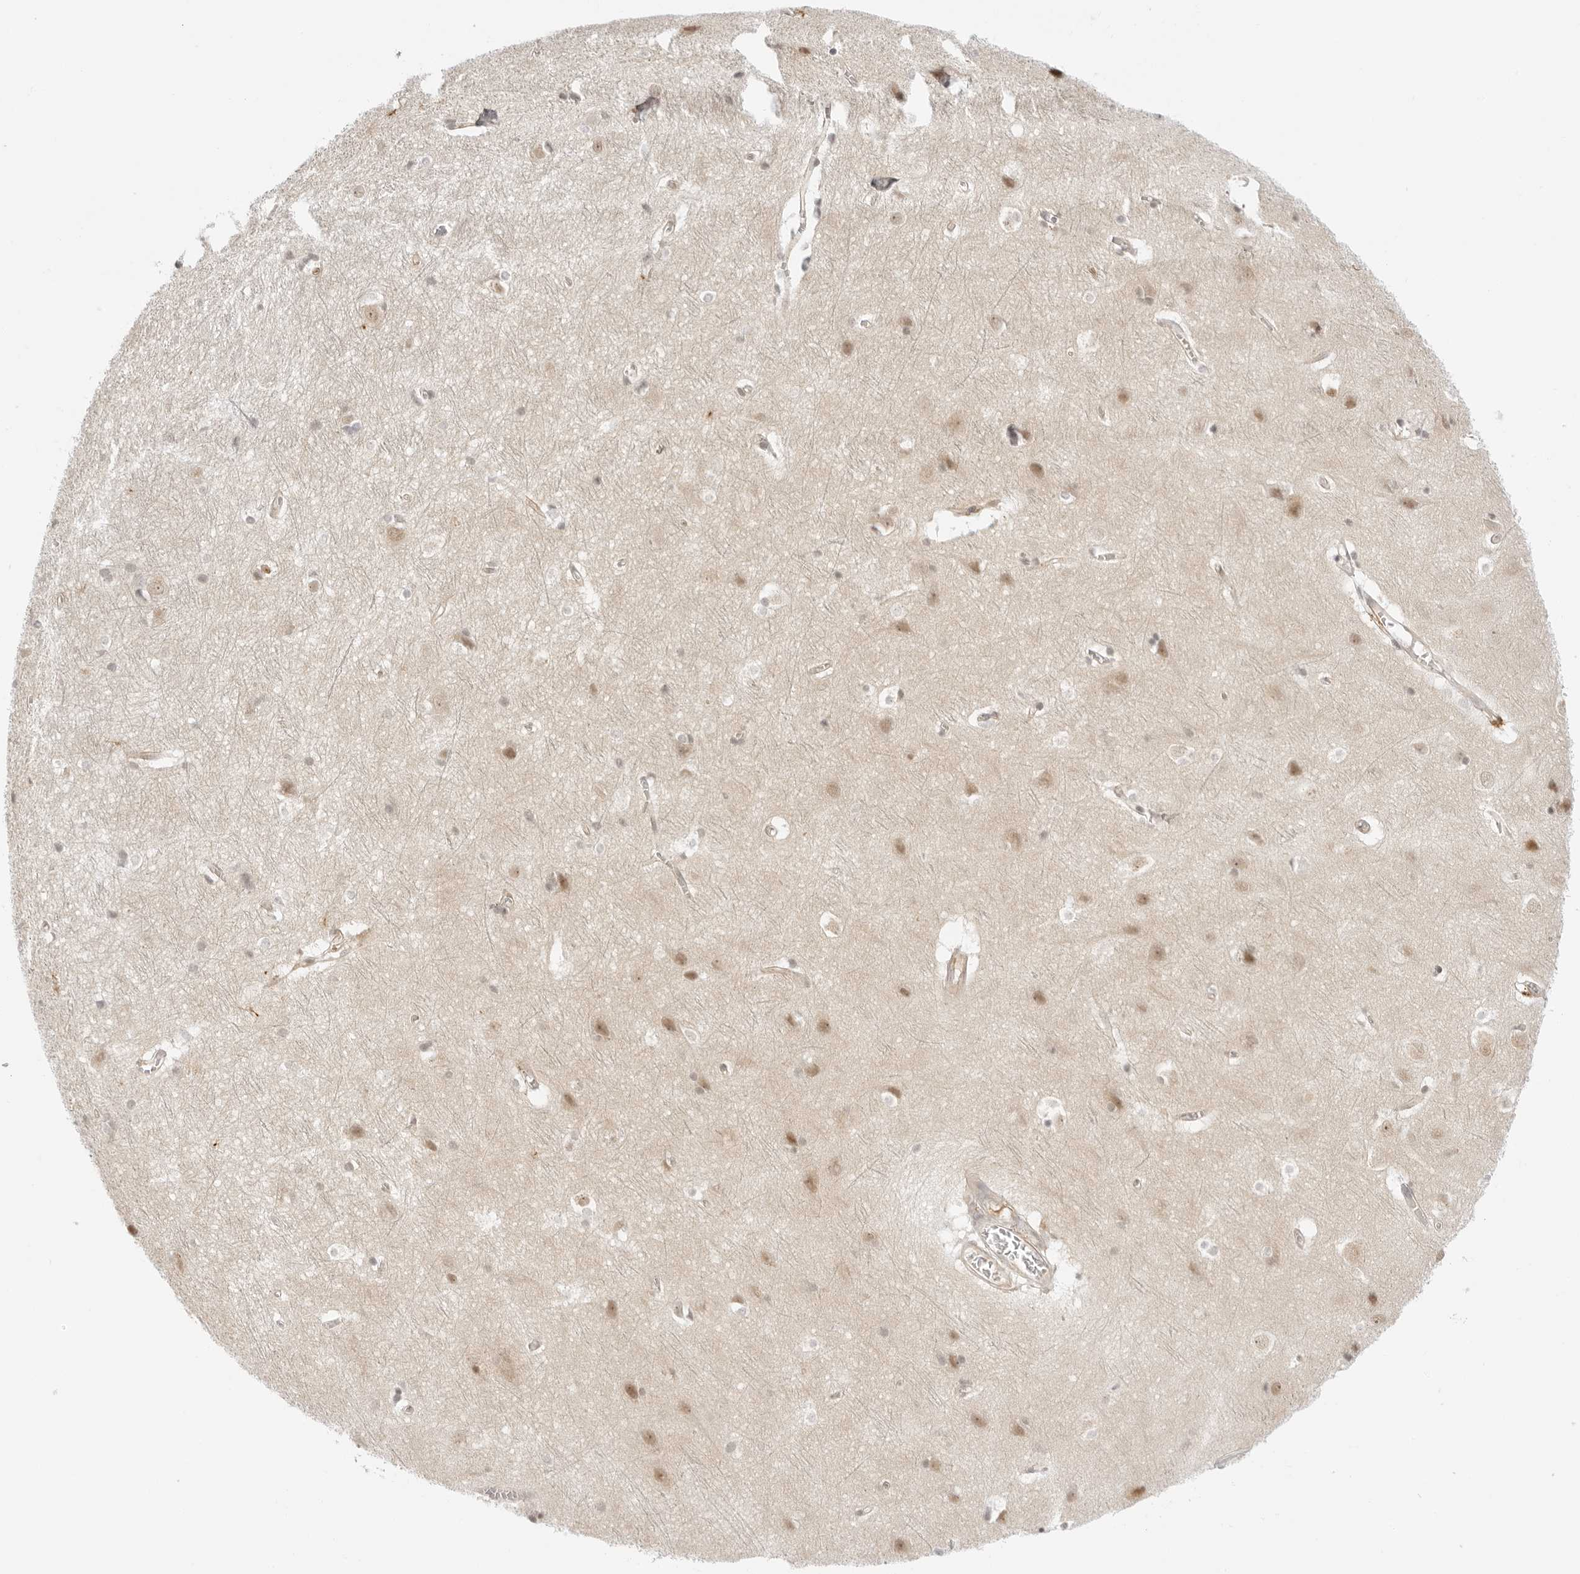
{"staining": {"intensity": "weak", "quantity": ">75%", "location": "cytoplasmic/membranous,nuclear"}, "tissue": "cerebral cortex", "cell_type": "Endothelial cells", "image_type": "normal", "snomed": [{"axis": "morphology", "description": "Normal tissue, NOS"}, {"axis": "topography", "description": "Cerebral cortex"}], "caption": "Weak cytoplasmic/membranous,nuclear protein expression is identified in approximately >75% of endothelial cells in cerebral cortex.", "gene": "MED18", "patient": {"sex": "male", "age": 54}}